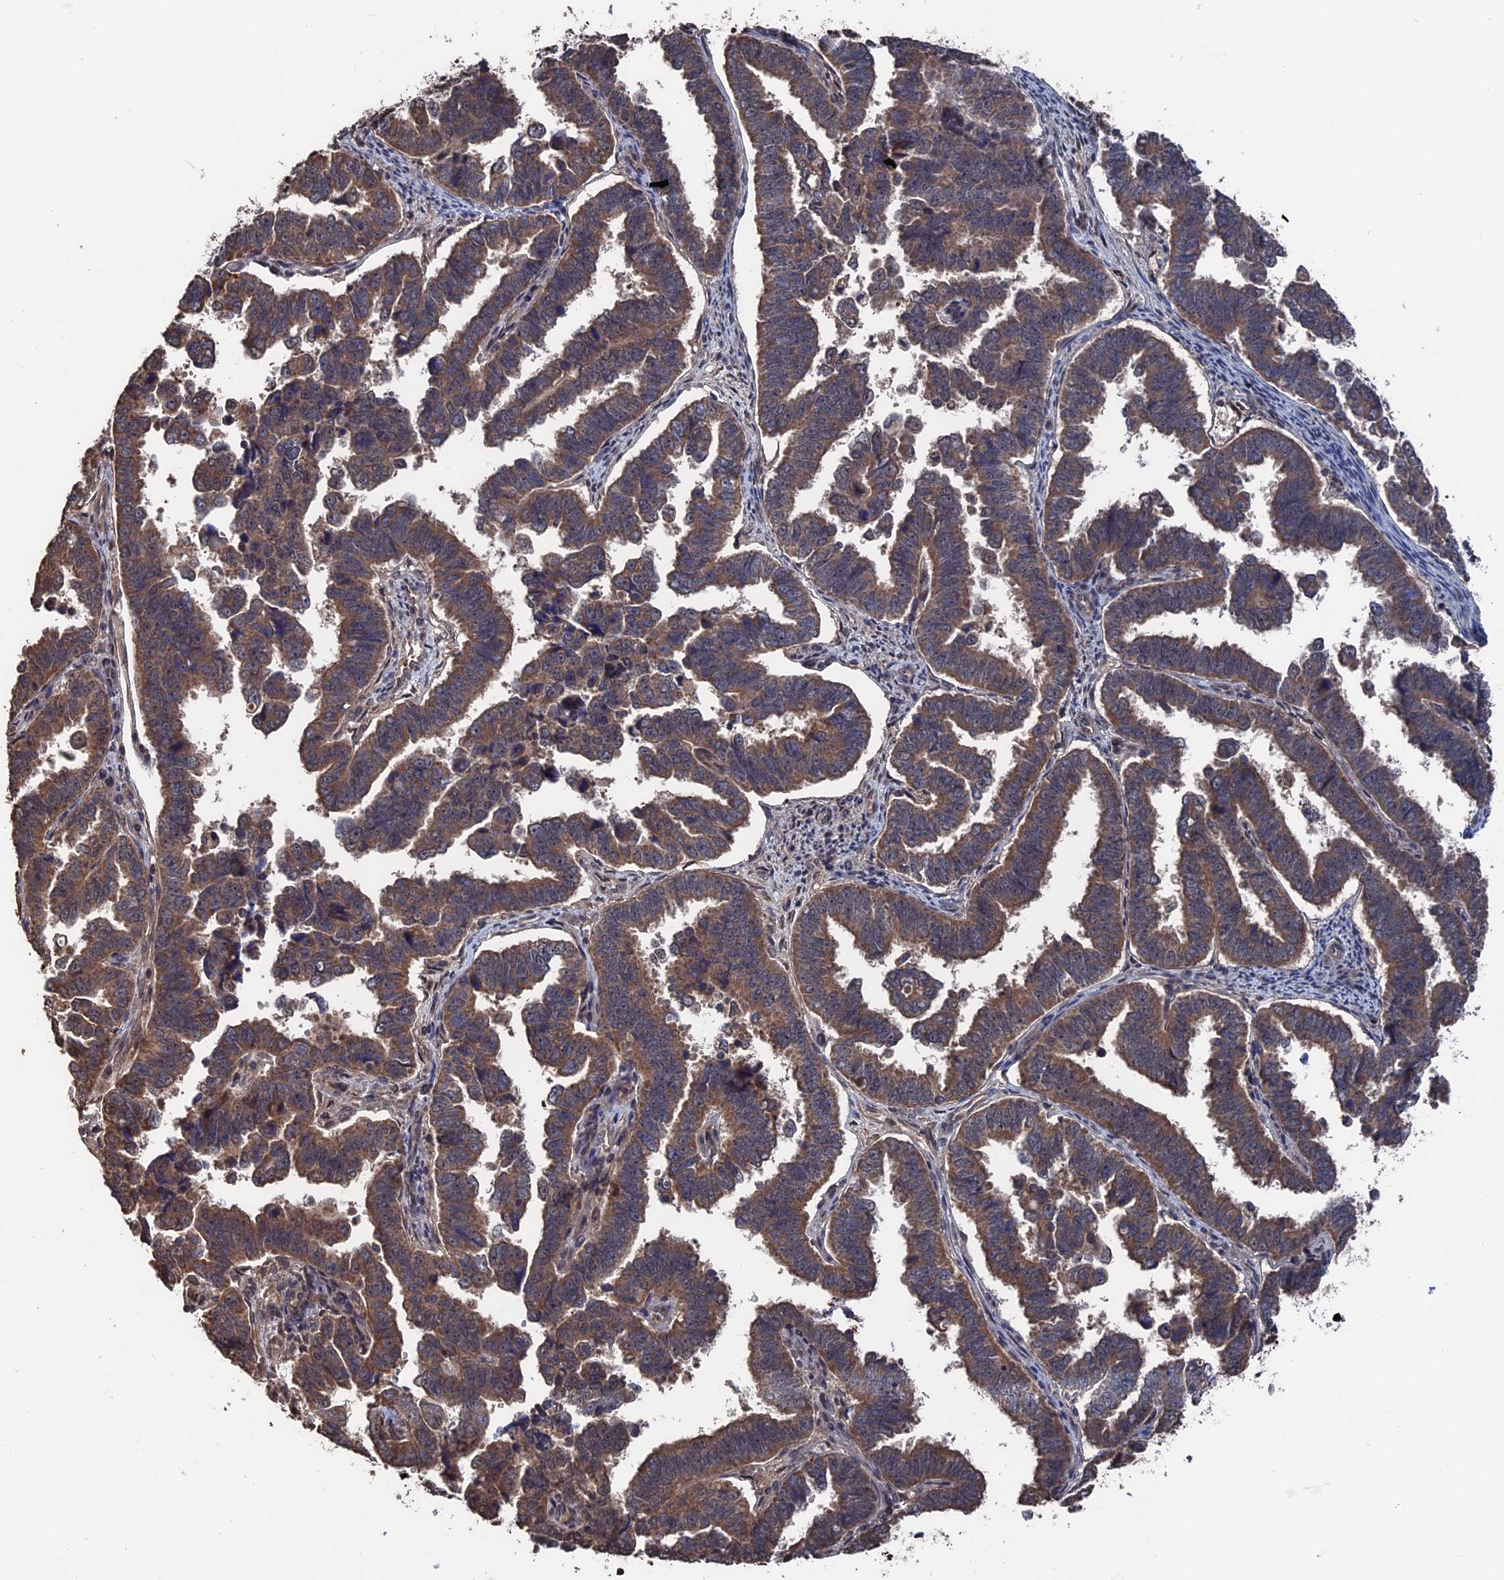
{"staining": {"intensity": "moderate", "quantity": ">75%", "location": "cytoplasmic/membranous"}, "tissue": "endometrial cancer", "cell_type": "Tumor cells", "image_type": "cancer", "snomed": [{"axis": "morphology", "description": "Adenocarcinoma, NOS"}, {"axis": "topography", "description": "Endometrium"}], "caption": "Human endometrial cancer (adenocarcinoma) stained with a protein marker shows moderate staining in tumor cells.", "gene": "PDE12", "patient": {"sex": "female", "age": 75}}